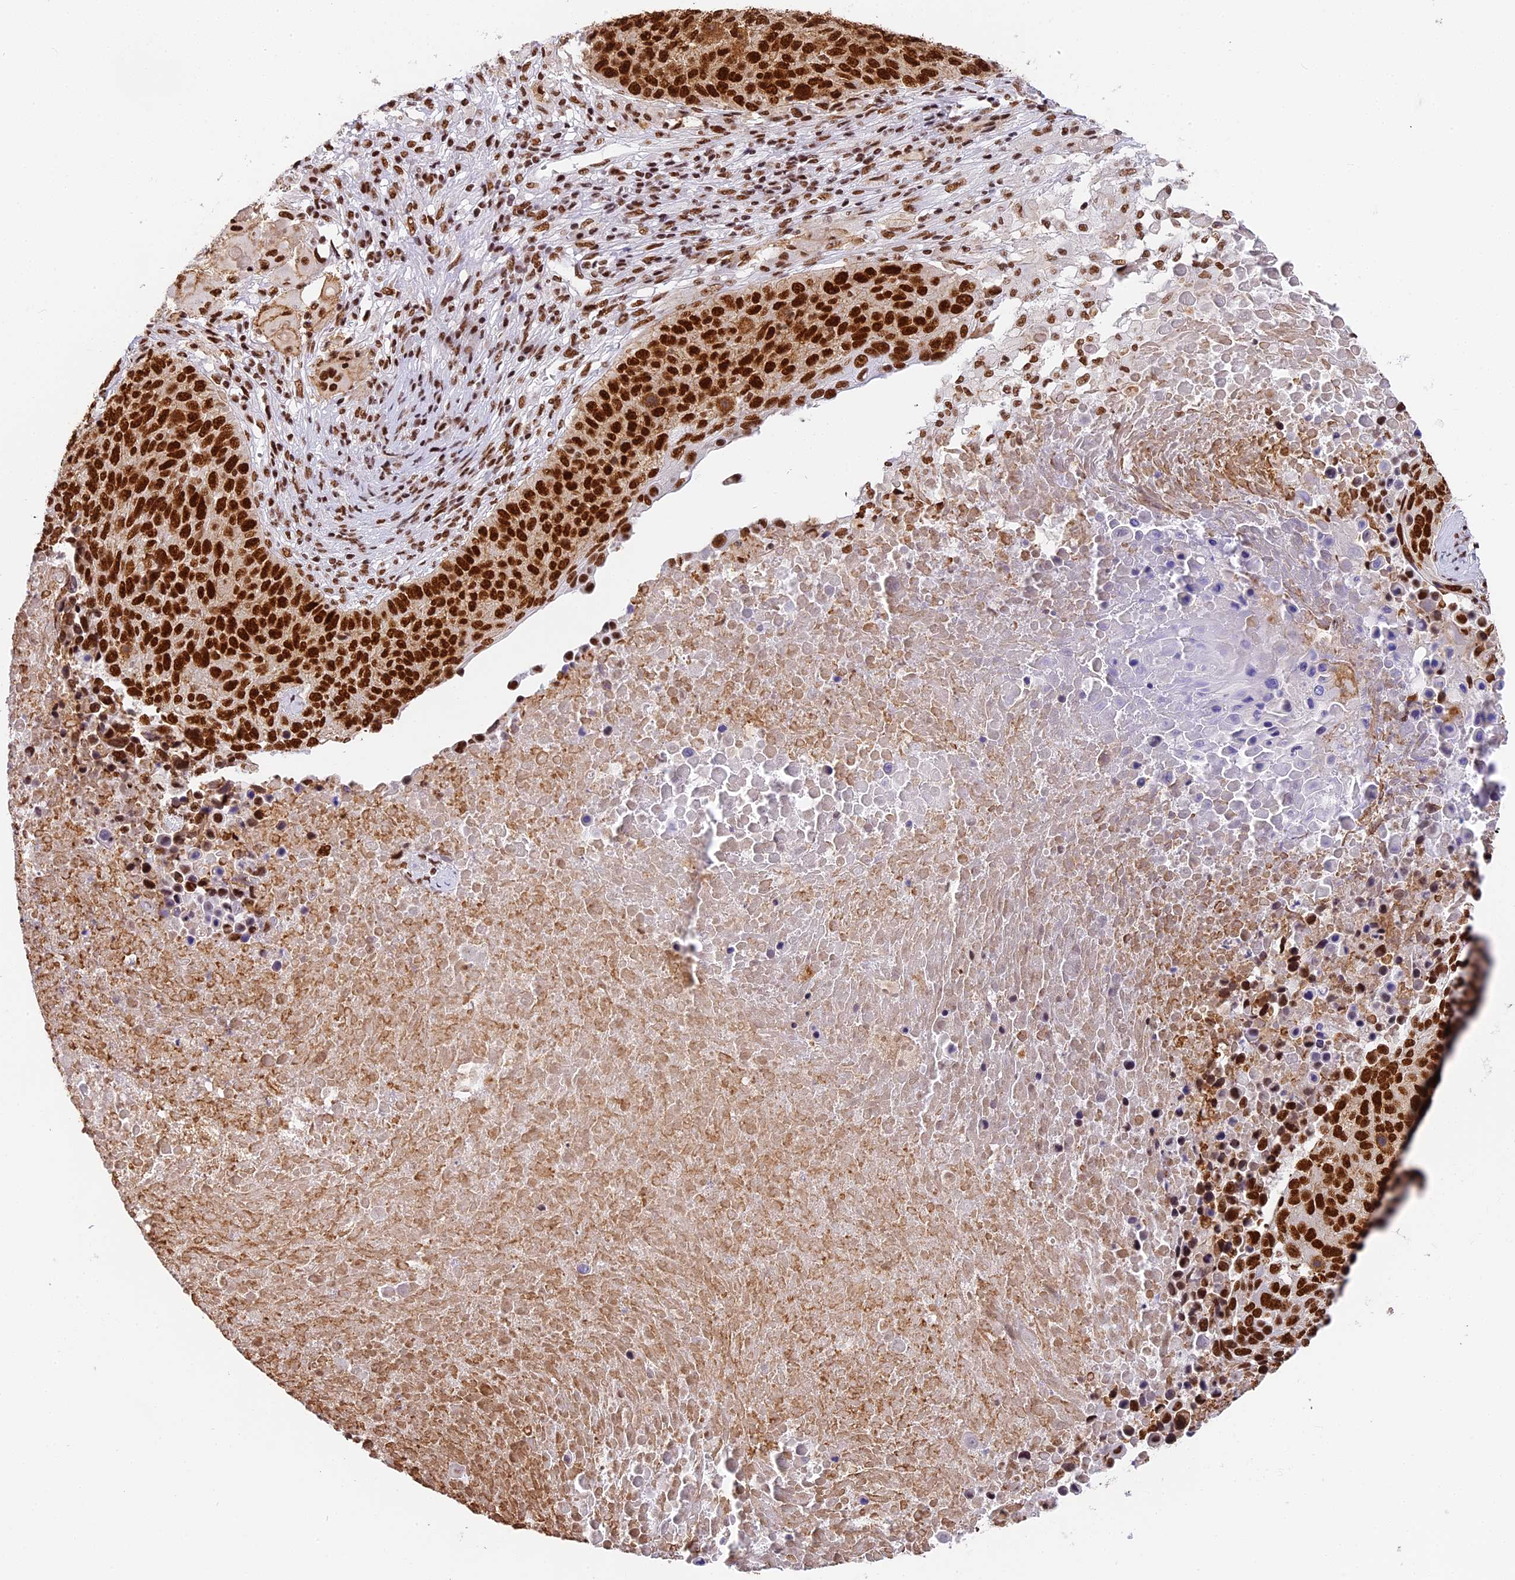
{"staining": {"intensity": "strong", "quantity": ">75%", "location": "nuclear"}, "tissue": "lung cancer", "cell_type": "Tumor cells", "image_type": "cancer", "snomed": [{"axis": "morphology", "description": "Normal tissue, NOS"}, {"axis": "morphology", "description": "Squamous cell carcinoma, NOS"}, {"axis": "topography", "description": "Lymph node"}, {"axis": "topography", "description": "Lung"}], "caption": "There is high levels of strong nuclear expression in tumor cells of lung cancer, as demonstrated by immunohistochemical staining (brown color).", "gene": "SBNO1", "patient": {"sex": "male", "age": 66}}